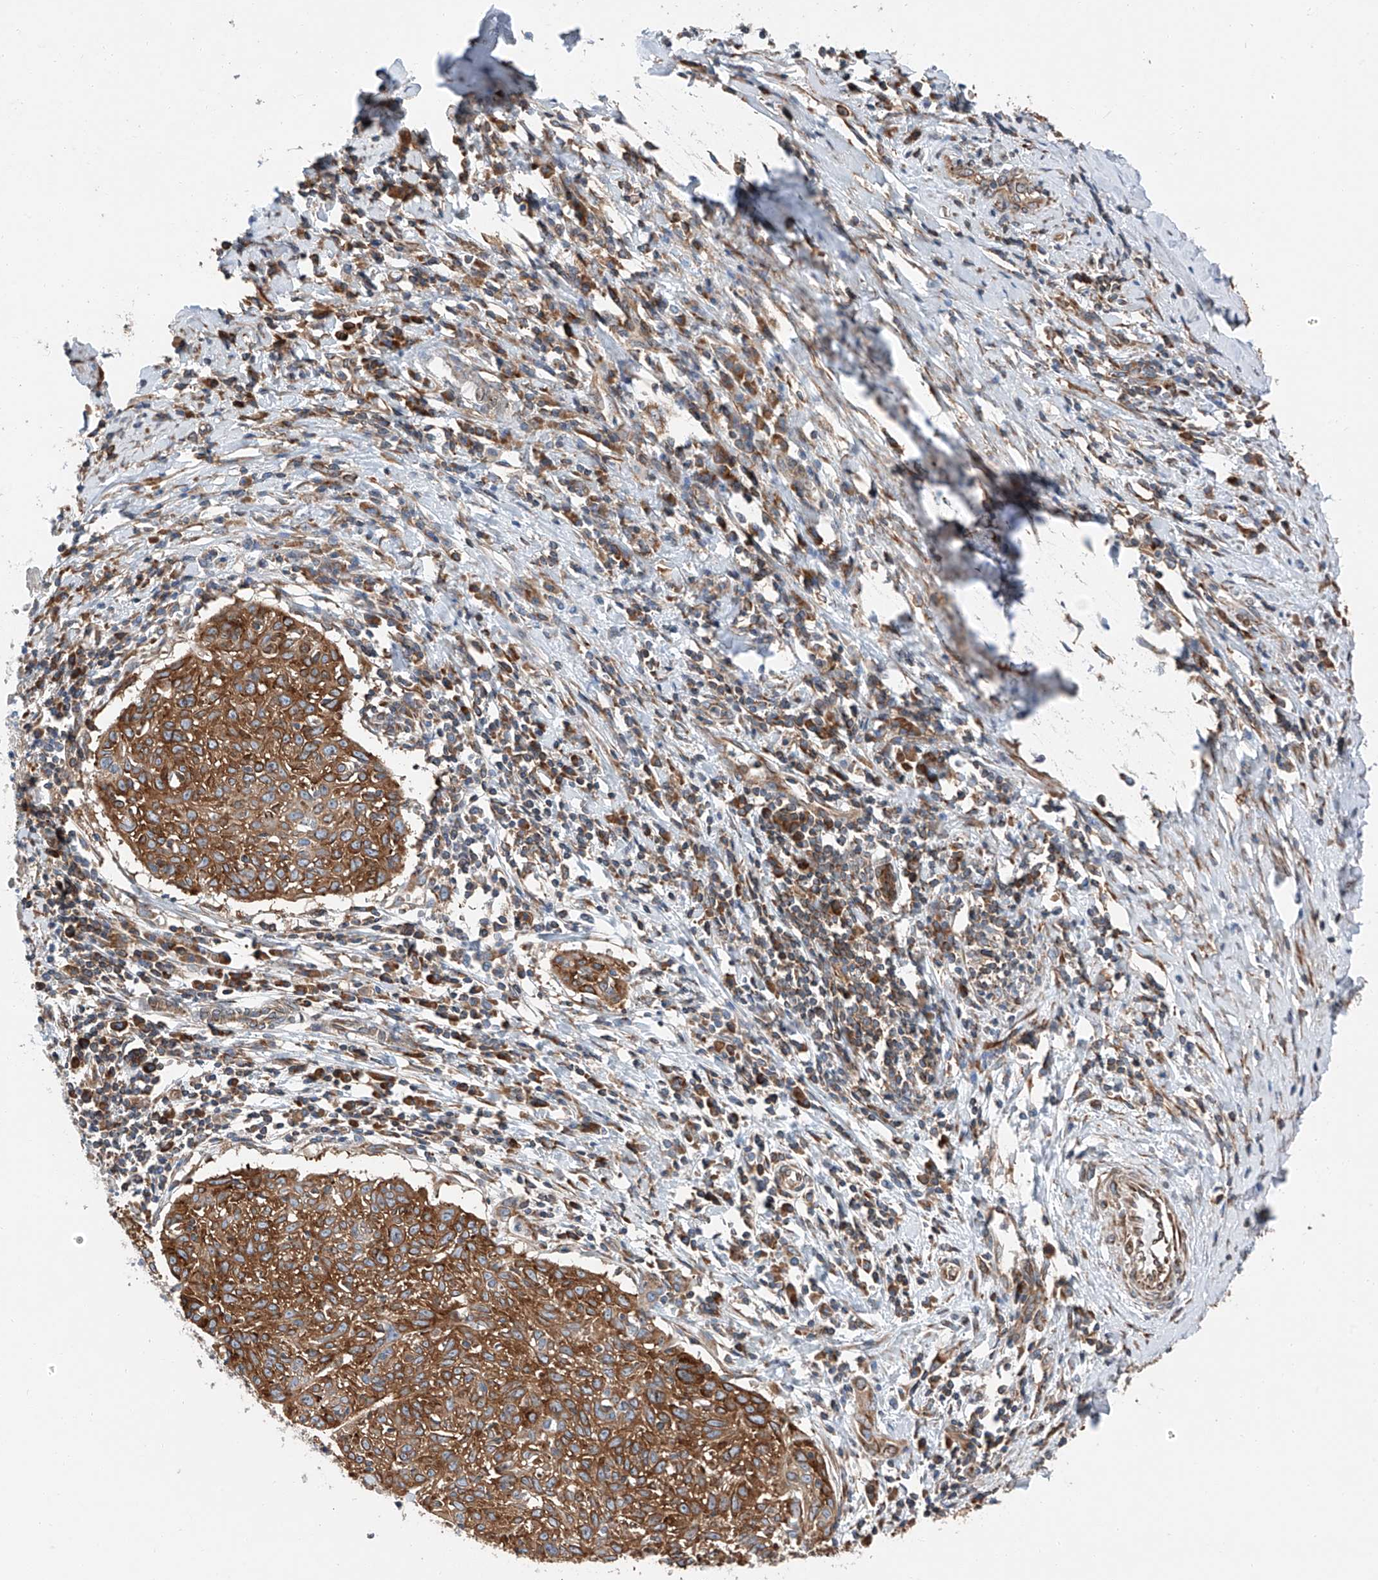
{"staining": {"intensity": "moderate", "quantity": ">75%", "location": "cytoplasmic/membranous"}, "tissue": "cervical cancer", "cell_type": "Tumor cells", "image_type": "cancer", "snomed": [{"axis": "morphology", "description": "Squamous cell carcinoma, NOS"}, {"axis": "topography", "description": "Cervix"}], "caption": "This is a photomicrograph of immunohistochemistry staining of cervical cancer (squamous cell carcinoma), which shows moderate positivity in the cytoplasmic/membranous of tumor cells.", "gene": "ZC3H15", "patient": {"sex": "female", "age": 51}}